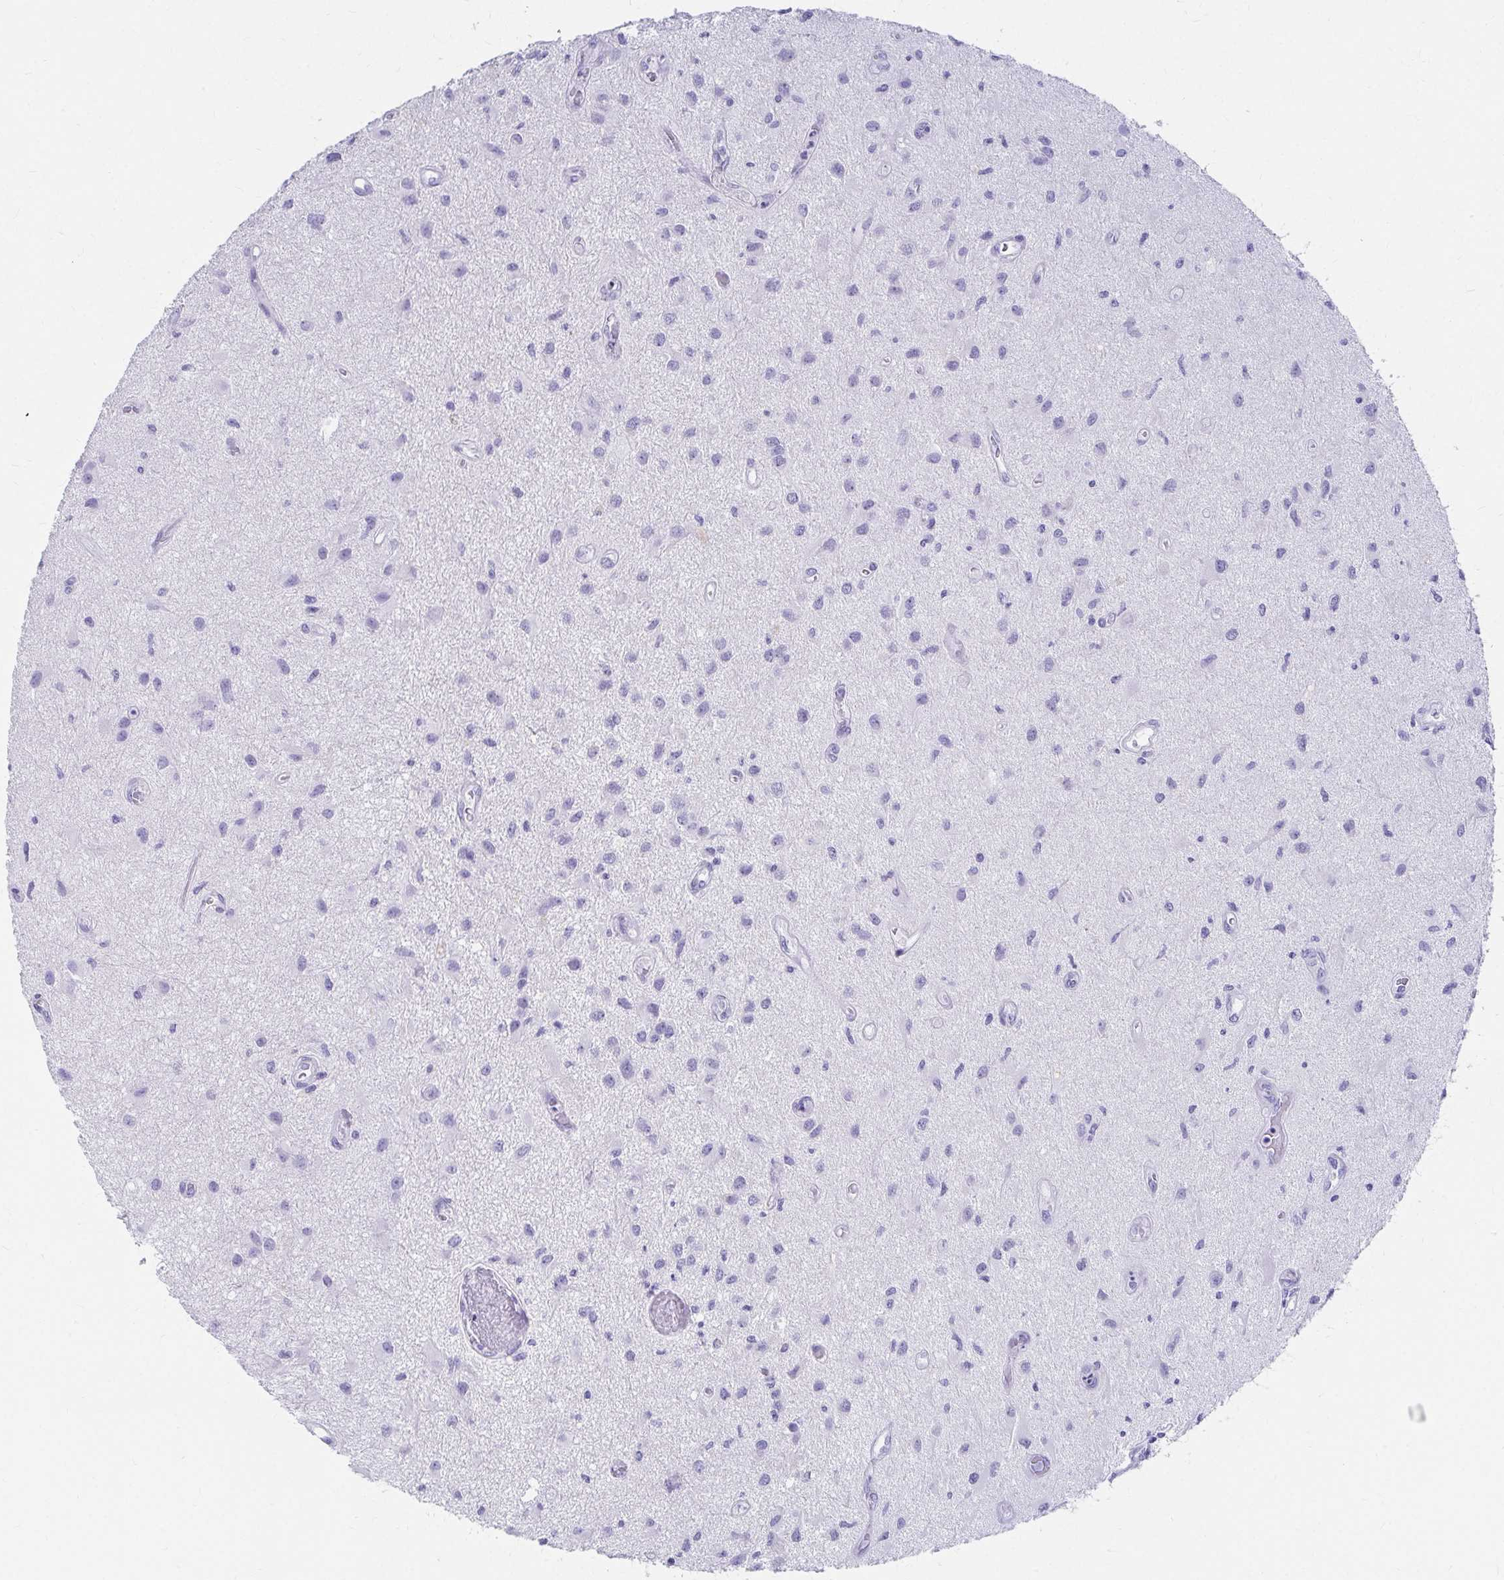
{"staining": {"intensity": "negative", "quantity": "none", "location": "none"}, "tissue": "glioma", "cell_type": "Tumor cells", "image_type": "cancer", "snomed": [{"axis": "morphology", "description": "Glioma, malignant, High grade"}, {"axis": "topography", "description": "Brain"}], "caption": "Immunohistochemical staining of human glioma displays no significant expression in tumor cells.", "gene": "DPEP3", "patient": {"sex": "male", "age": 67}}